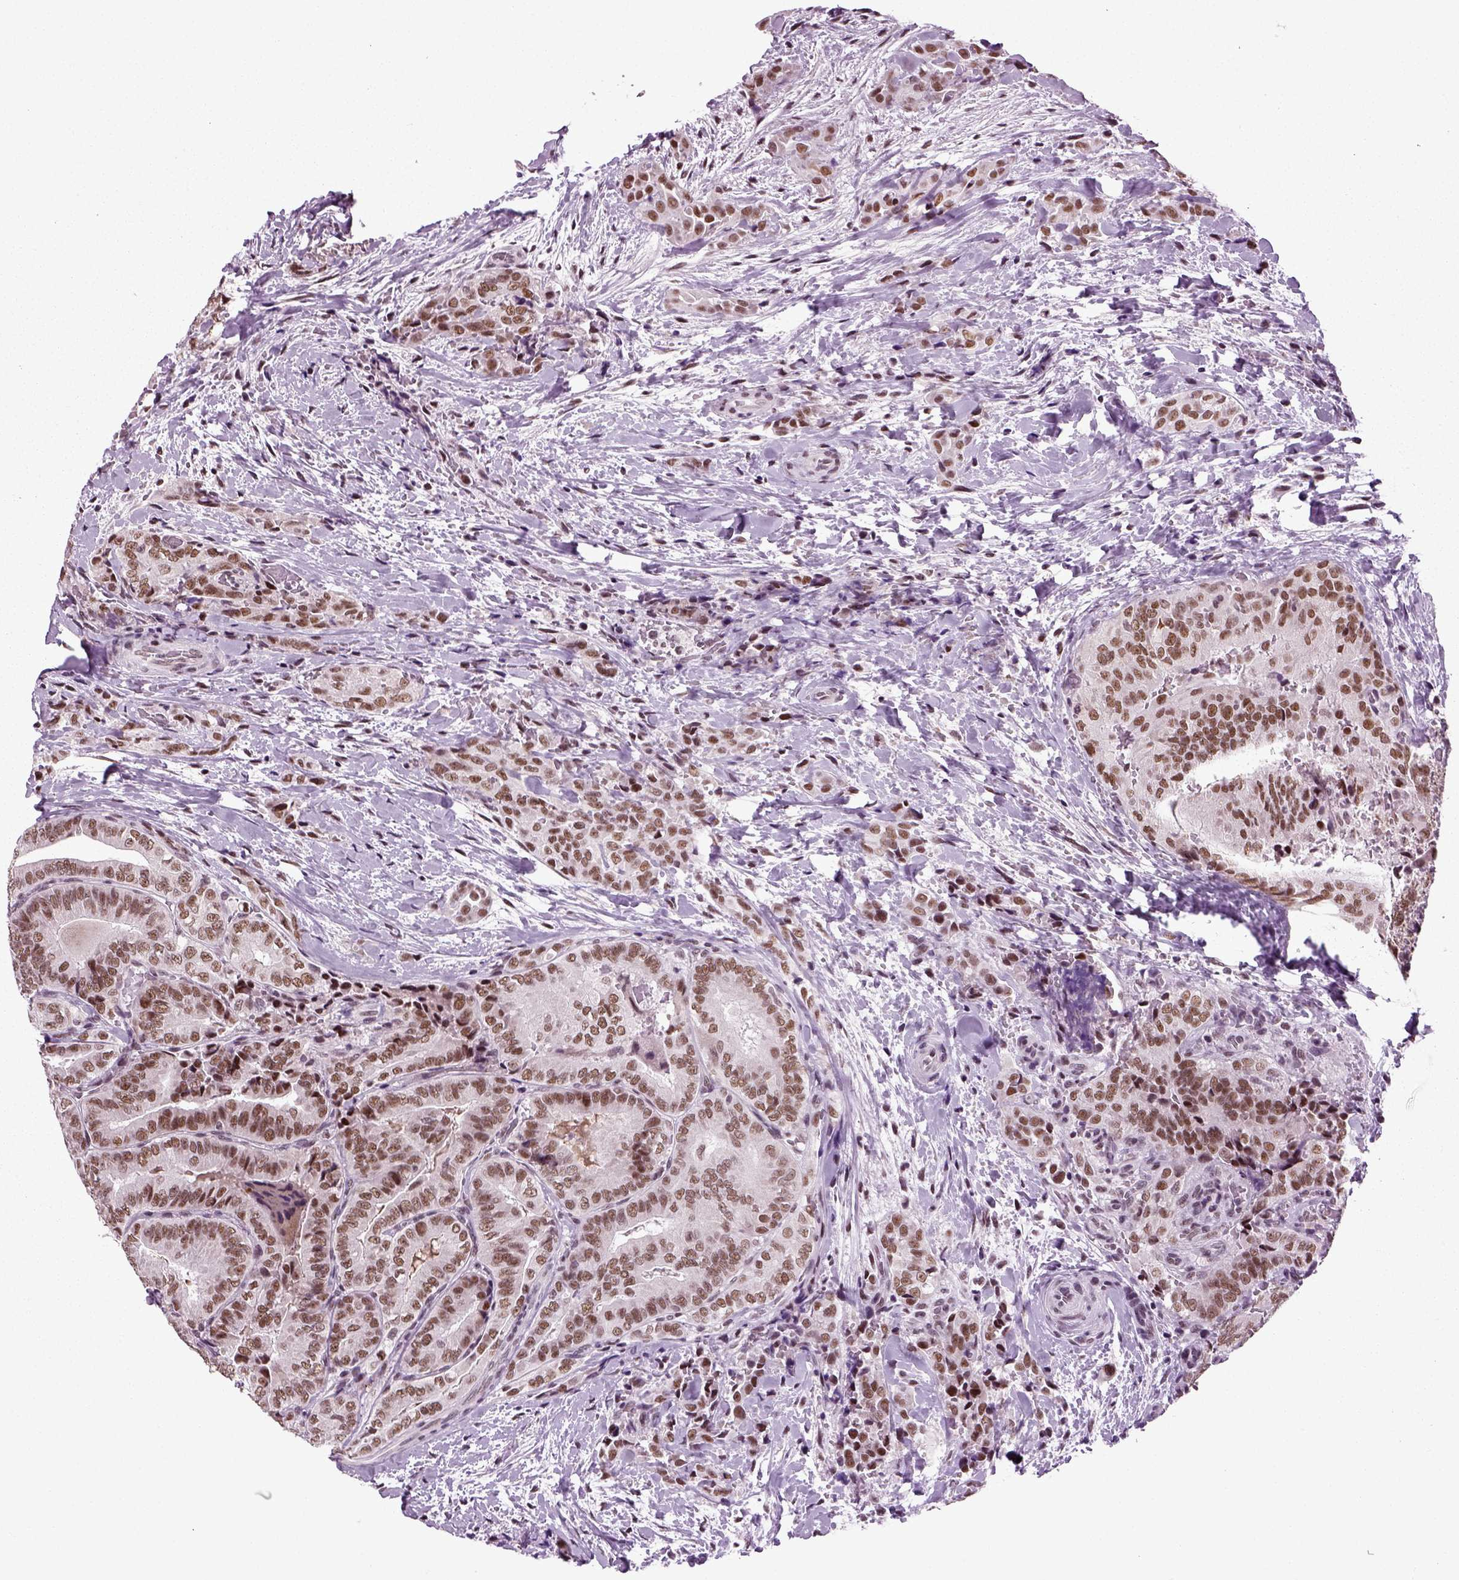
{"staining": {"intensity": "moderate", "quantity": ">75%", "location": "nuclear"}, "tissue": "thyroid cancer", "cell_type": "Tumor cells", "image_type": "cancer", "snomed": [{"axis": "morphology", "description": "Papillary adenocarcinoma, NOS"}, {"axis": "topography", "description": "Thyroid gland"}], "caption": "High-power microscopy captured an immunohistochemistry (IHC) micrograph of thyroid cancer, revealing moderate nuclear positivity in about >75% of tumor cells.", "gene": "RCOR3", "patient": {"sex": "male", "age": 61}}